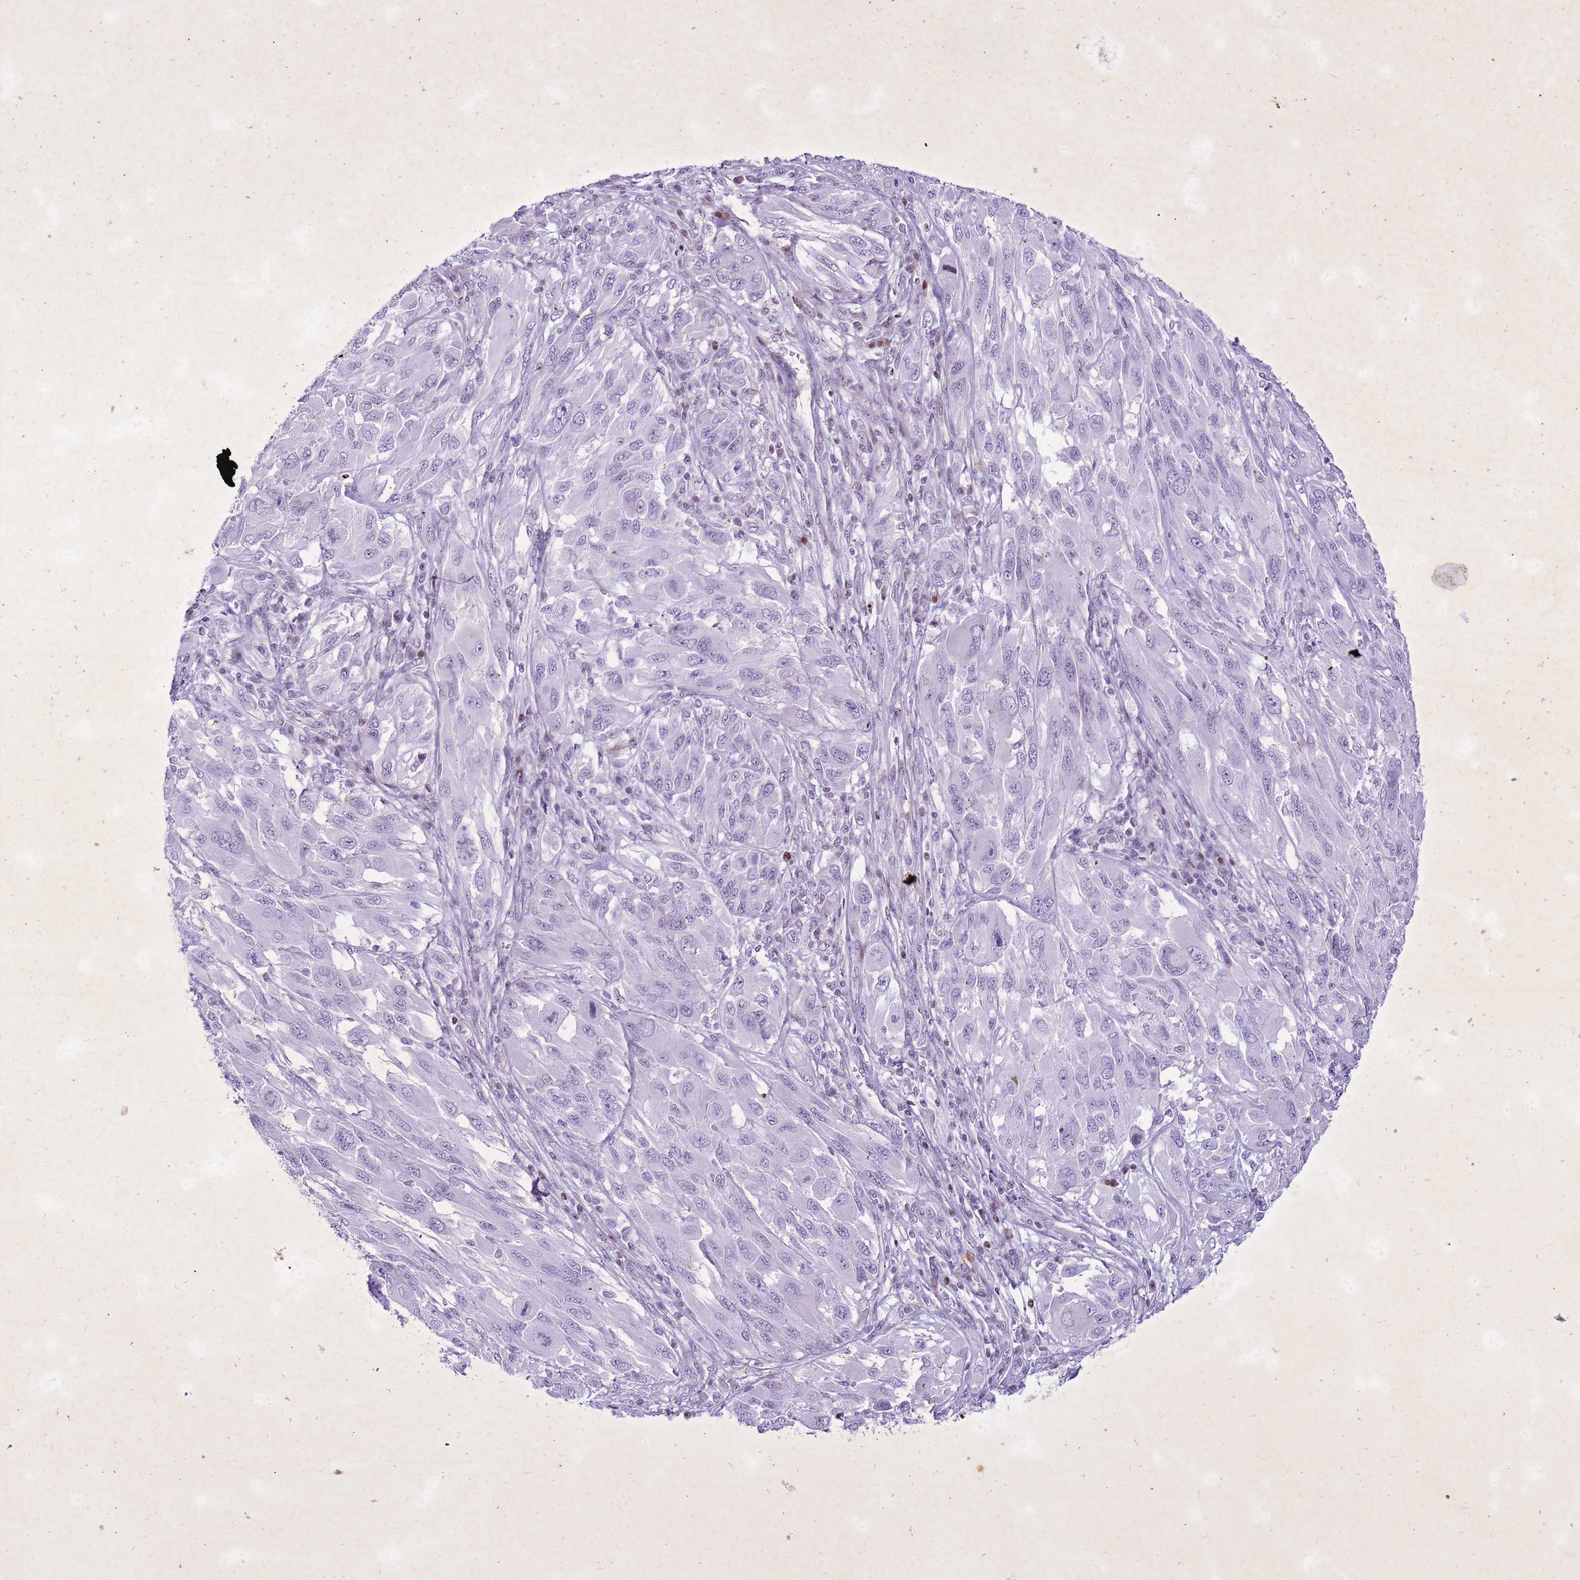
{"staining": {"intensity": "negative", "quantity": "none", "location": "none"}, "tissue": "melanoma", "cell_type": "Tumor cells", "image_type": "cancer", "snomed": [{"axis": "morphology", "description": "Malignant melanoma, NOS"}, {"axis": "topography", "description": "Skin"}], "caption": "Human malignant melanoma stained for a protein using IHC displays no expression in tumor cells.", "gene": "COPS9", "patient": {"sex": "female", "age": 91}}